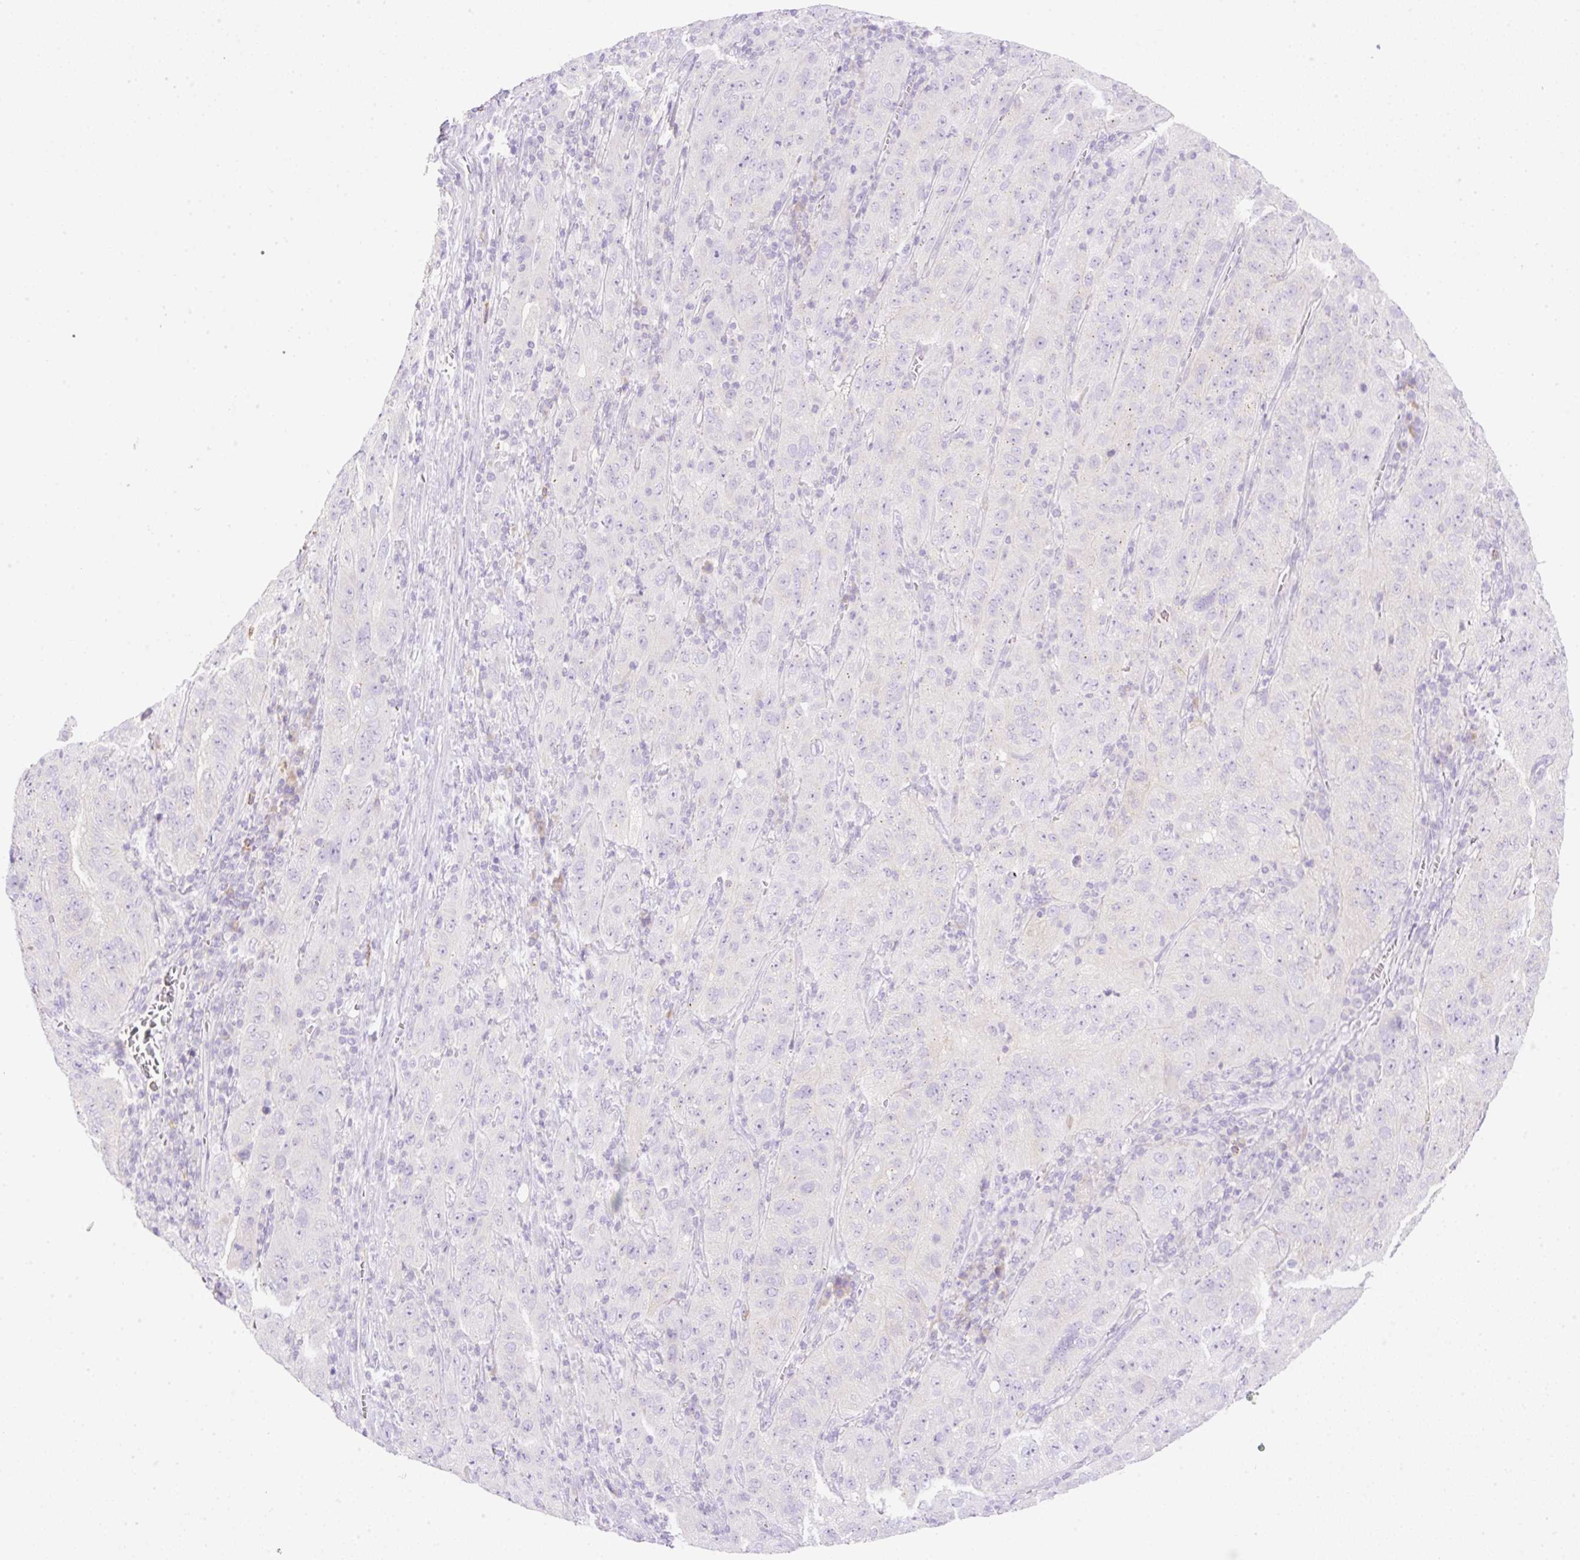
{"staining": {"intensity": "negative", "quantity": "none", "location": "none"}, "tissue": "pancreatic cancer", "cell_type": "Tumor cells", "image_type": "cancer", "snomed": [{"axis": "morphology", "description": "Adenocarcinoma, NOS"}, {"axis": "topography", "description": "Pancreas"}], "caption": "Adenocarcinoma (pancreatic) stained for a protein using immunohistochemistry demonstrates no positivity tumor cells.", "gene": "DENND5A", "patient": {"sex": "male", "age": 63}}